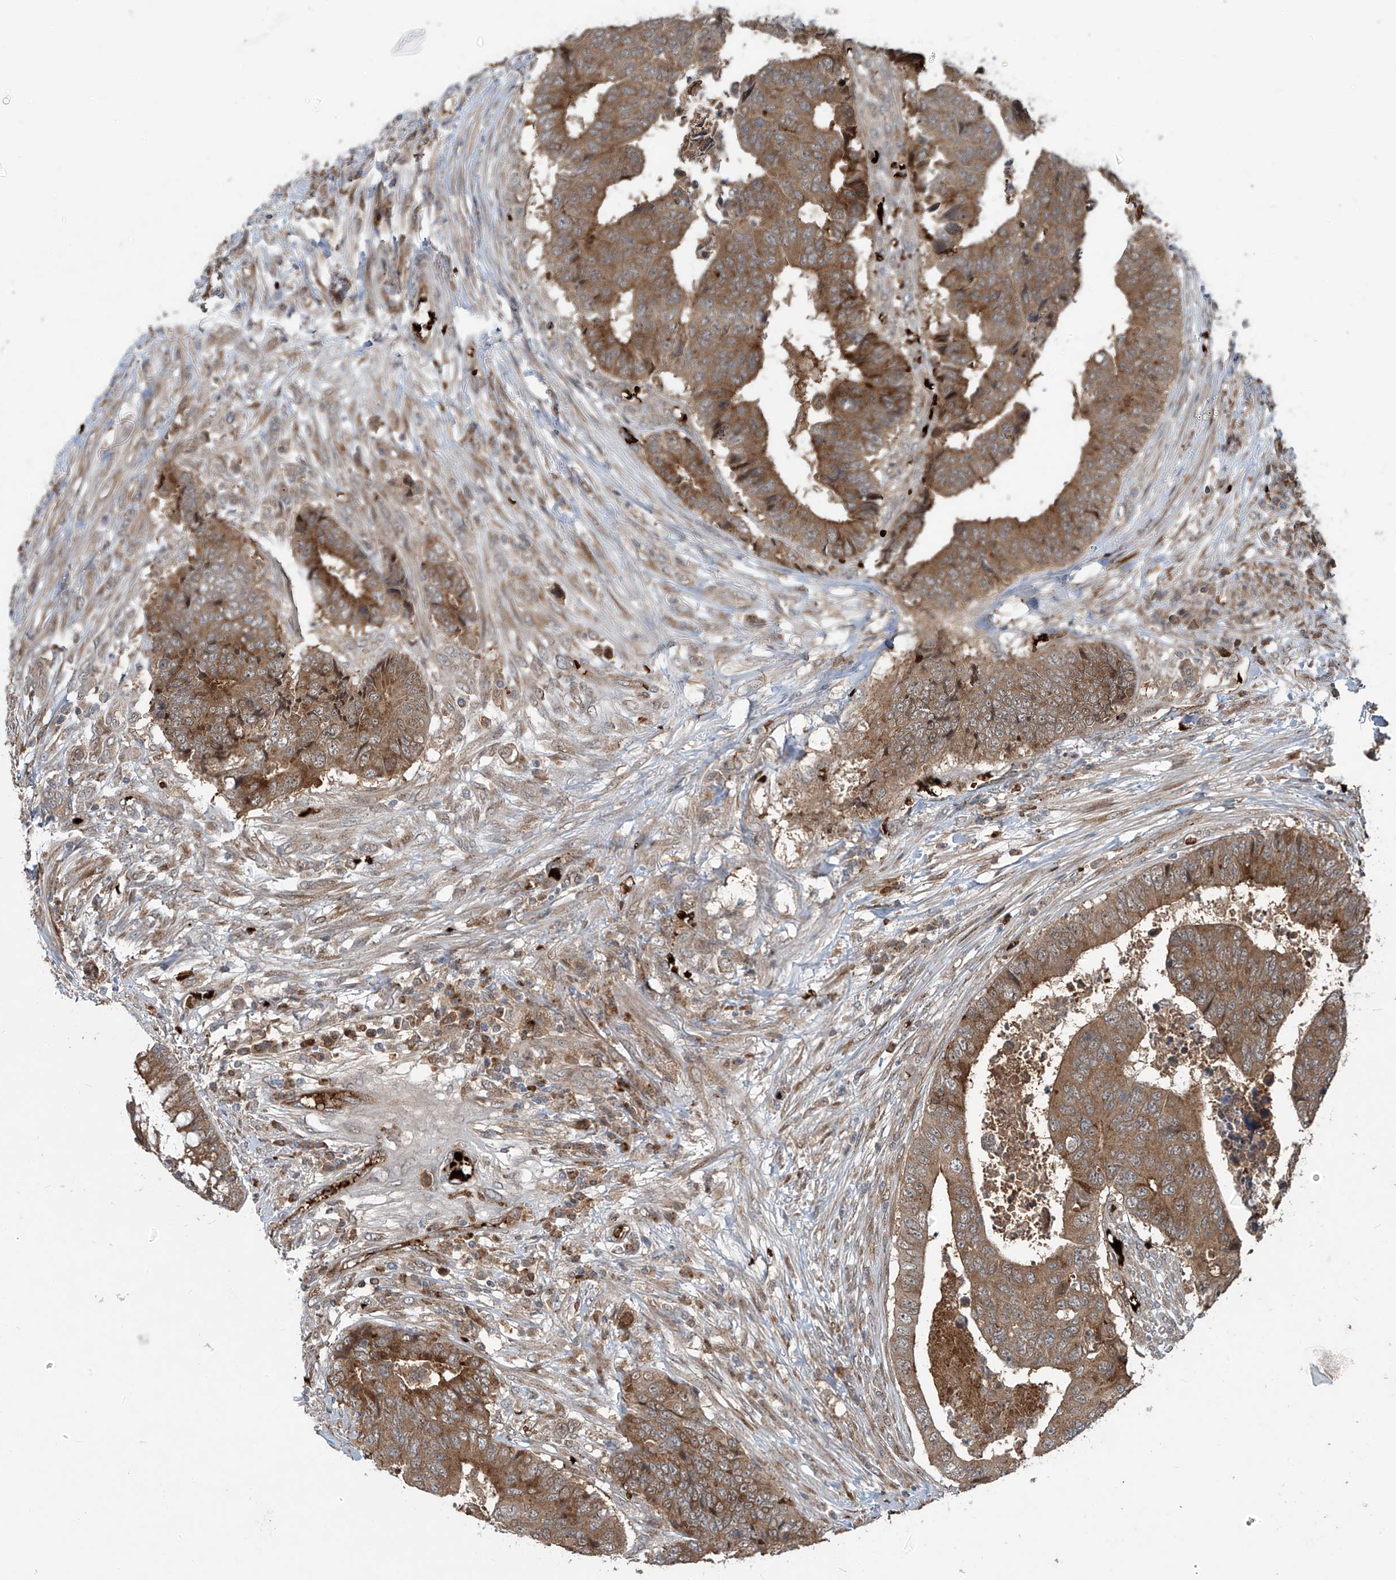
{"staining": {"intensity": "moderate", "quantity": ">75%", "location": "cytoplasmic/membranous"}, "tissue": "colorectal cancer", "cell_type": "Tumor cells", "image_type": "cancer", "snomed": [{"axis": "morphology", "description": "Adenocarcinoma, NOS"}, {"axis": "topography", "description": "Rectum"}], "caption": "Immunohistochemical staining of colorectal cancer displays medium levels of moderate cytoplasmic/membranous staining in approximately >75% of tumor cells.", "gene": "ZDHHC9", "patient": {"sex": "male", "age": 84}}